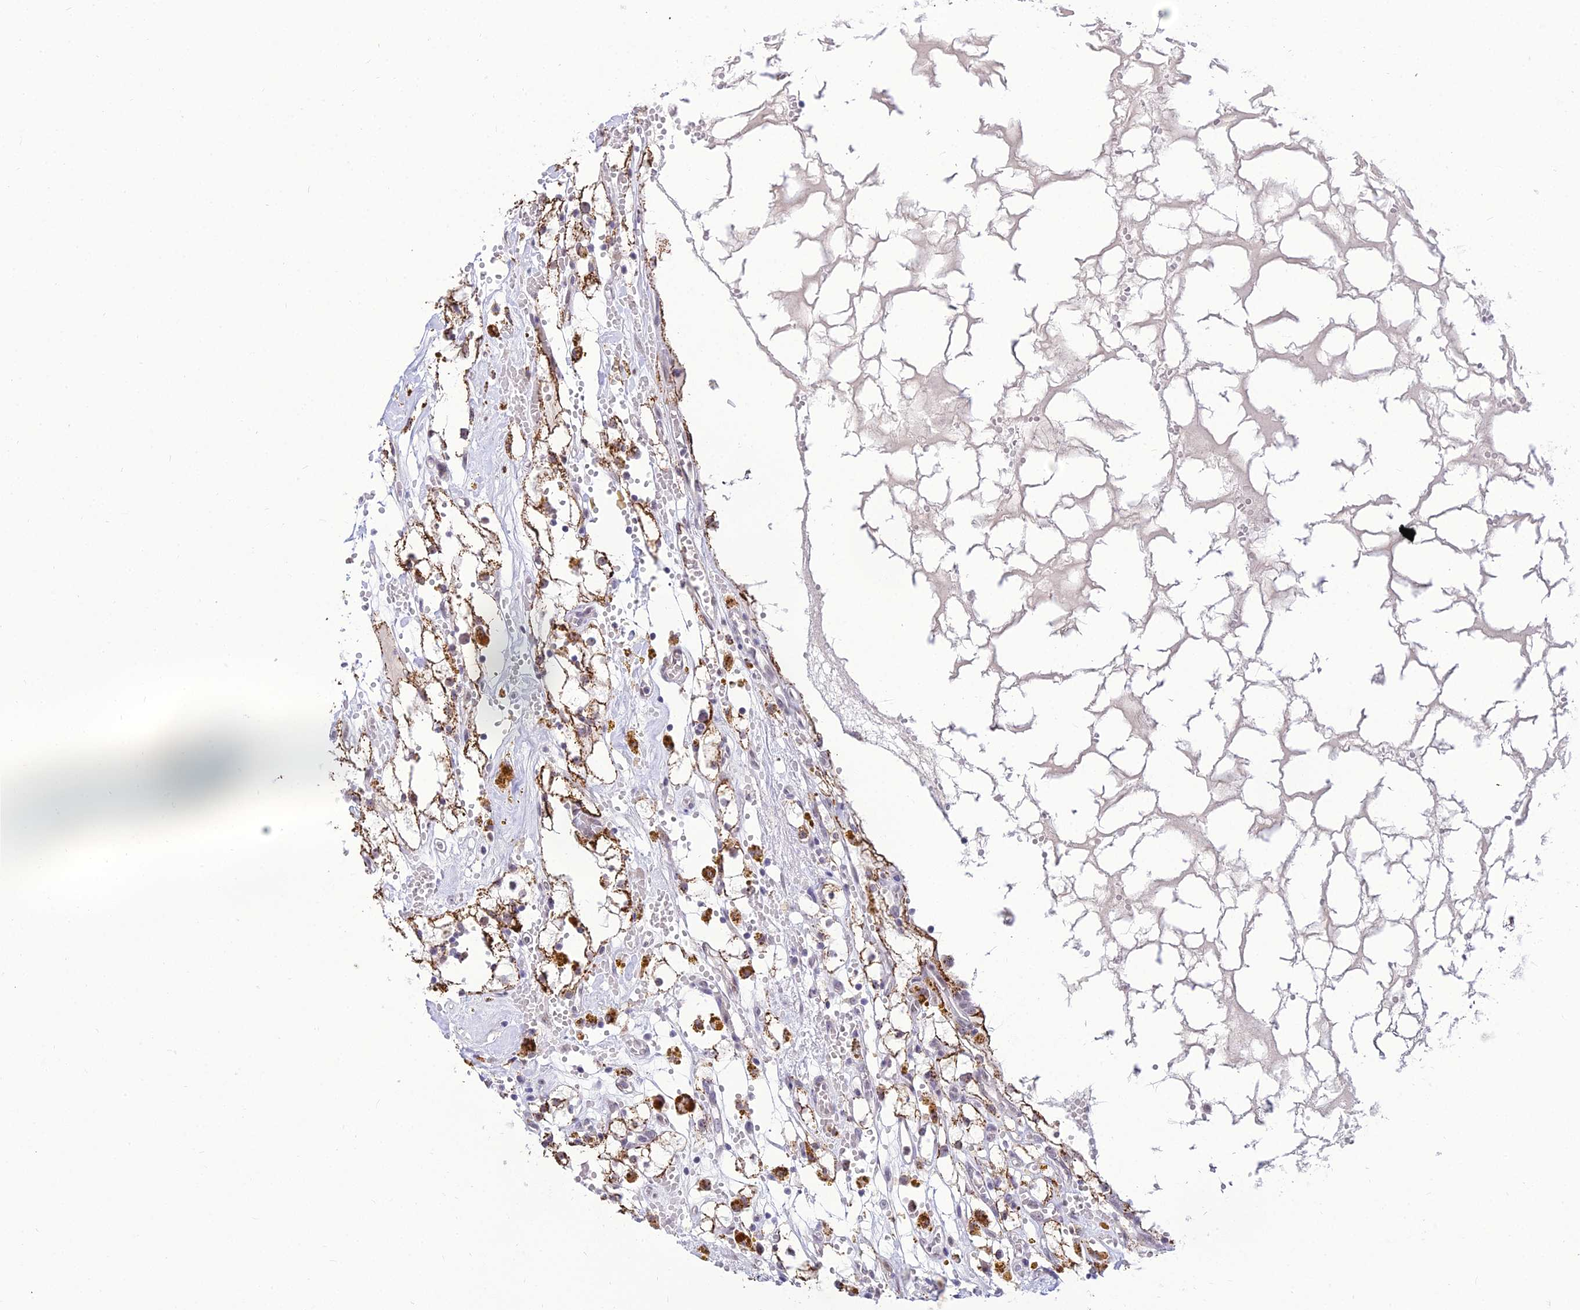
{"staining": {"intensity": "strong", "quantity": ">75%", "location": "cytoplasmic/membranous"}, "tissue": "renal cancer", "cell_type": "Tumor cells", "image_type": "cancer", "snomed": [{"axis": "morphology", "description": "Adenocarcinoma, NOS"}, {"axis": "topography", "description": "Kidney"}], "caption": "This histopathology image demonstrates immunohistochemistry (IHC) staining of renal cancer (adenocarcinoma), with high strong cytoplasmic/membranous positivity in approximately >75% of tumor cells.", "gene": "C6orf163", "patient": {"sex": "male", "age": 56}}